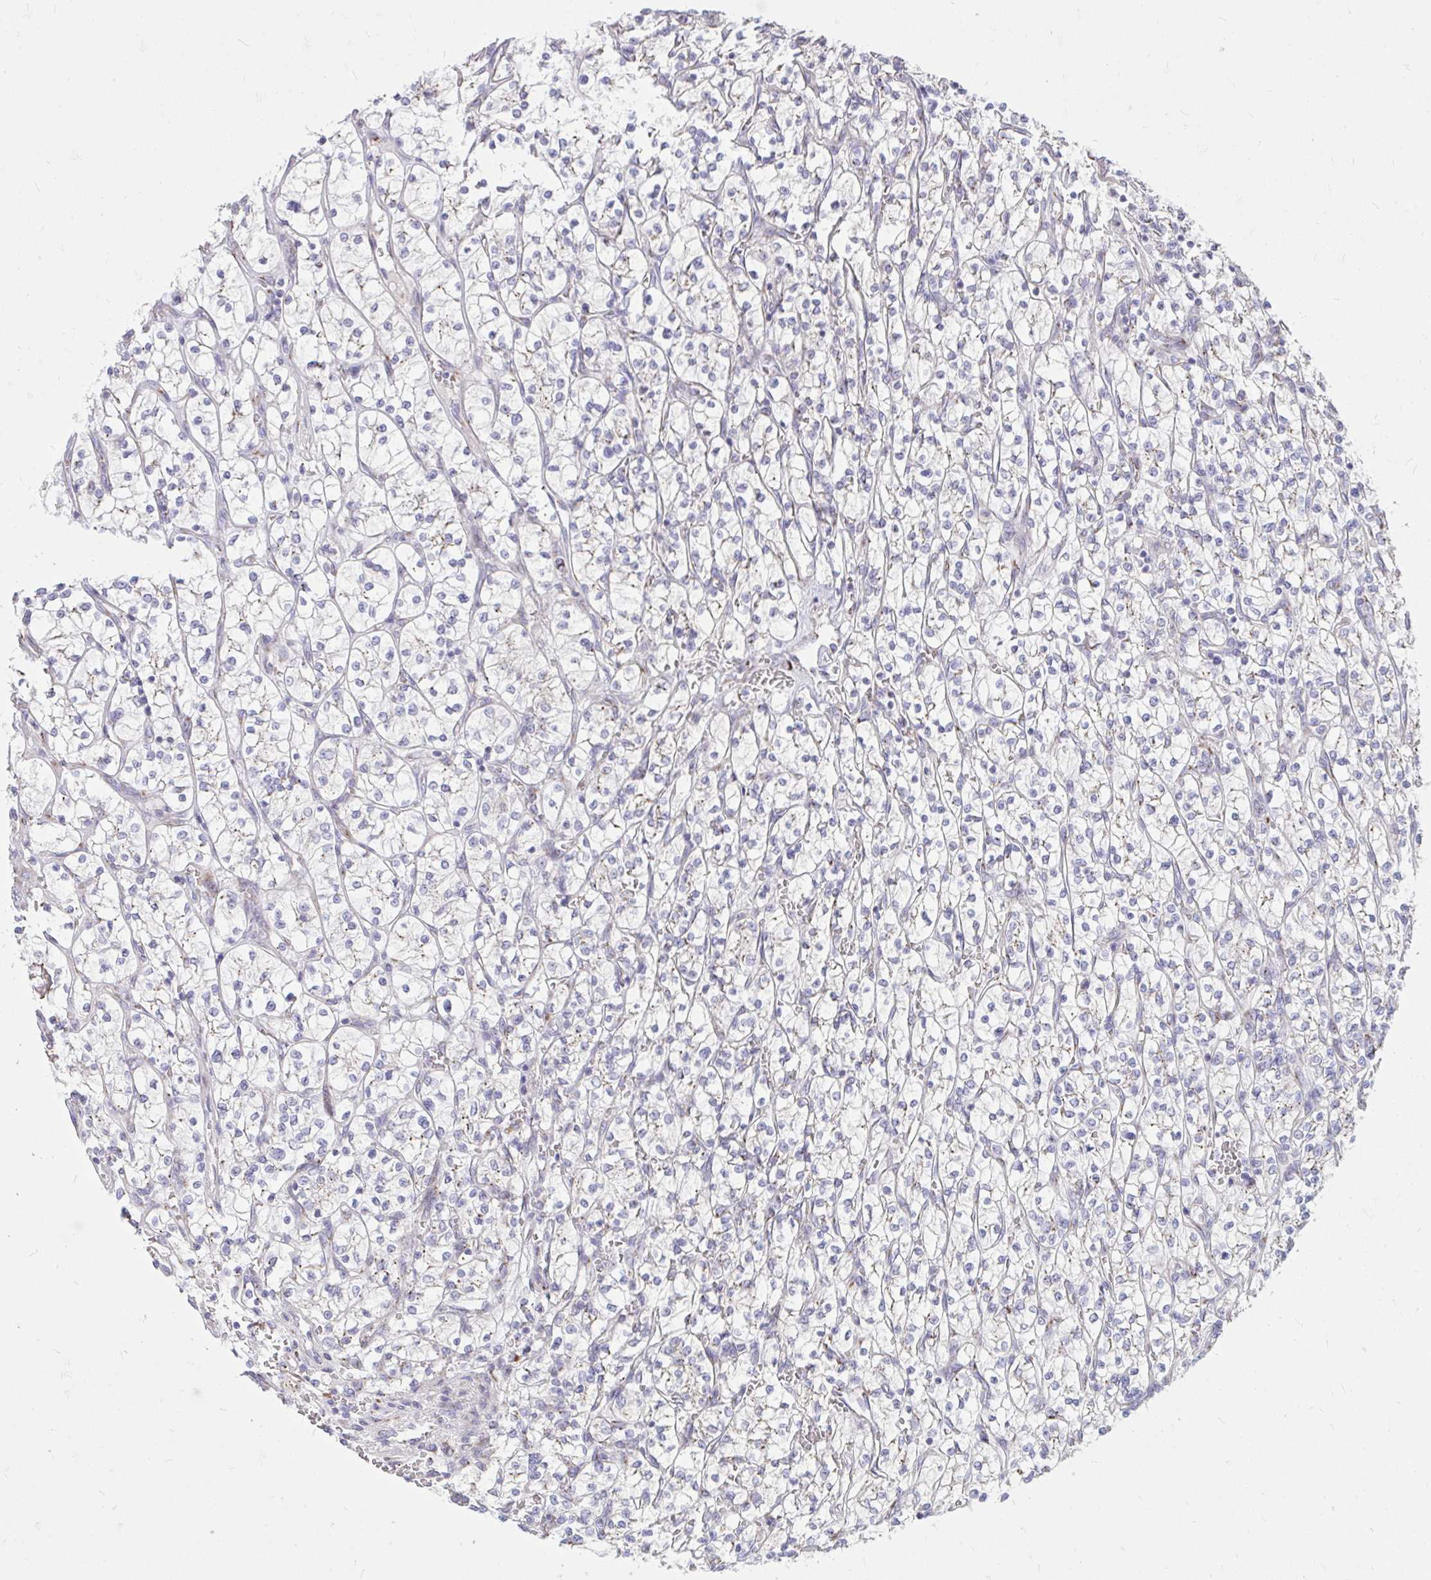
{"staining": {"intensity": "negative", "quantity": "none", "location": "none"}, "tissue": "renal cancer", "cell_type": "Tumor cells", "image_type": "cancer", "snomed": [{"axis": "morphology", "description": "Adenocarcinoma, NOS"}, {"axis": "topography", "description": "Kidney"}], "caption": "A high-resolution histopathology image shows IHC staining of renal adenocarcinoma, which shows no significant positivity in tumor cells.", "gene": "RAB6B", "patient": {"sex": "female", "age": 64}}